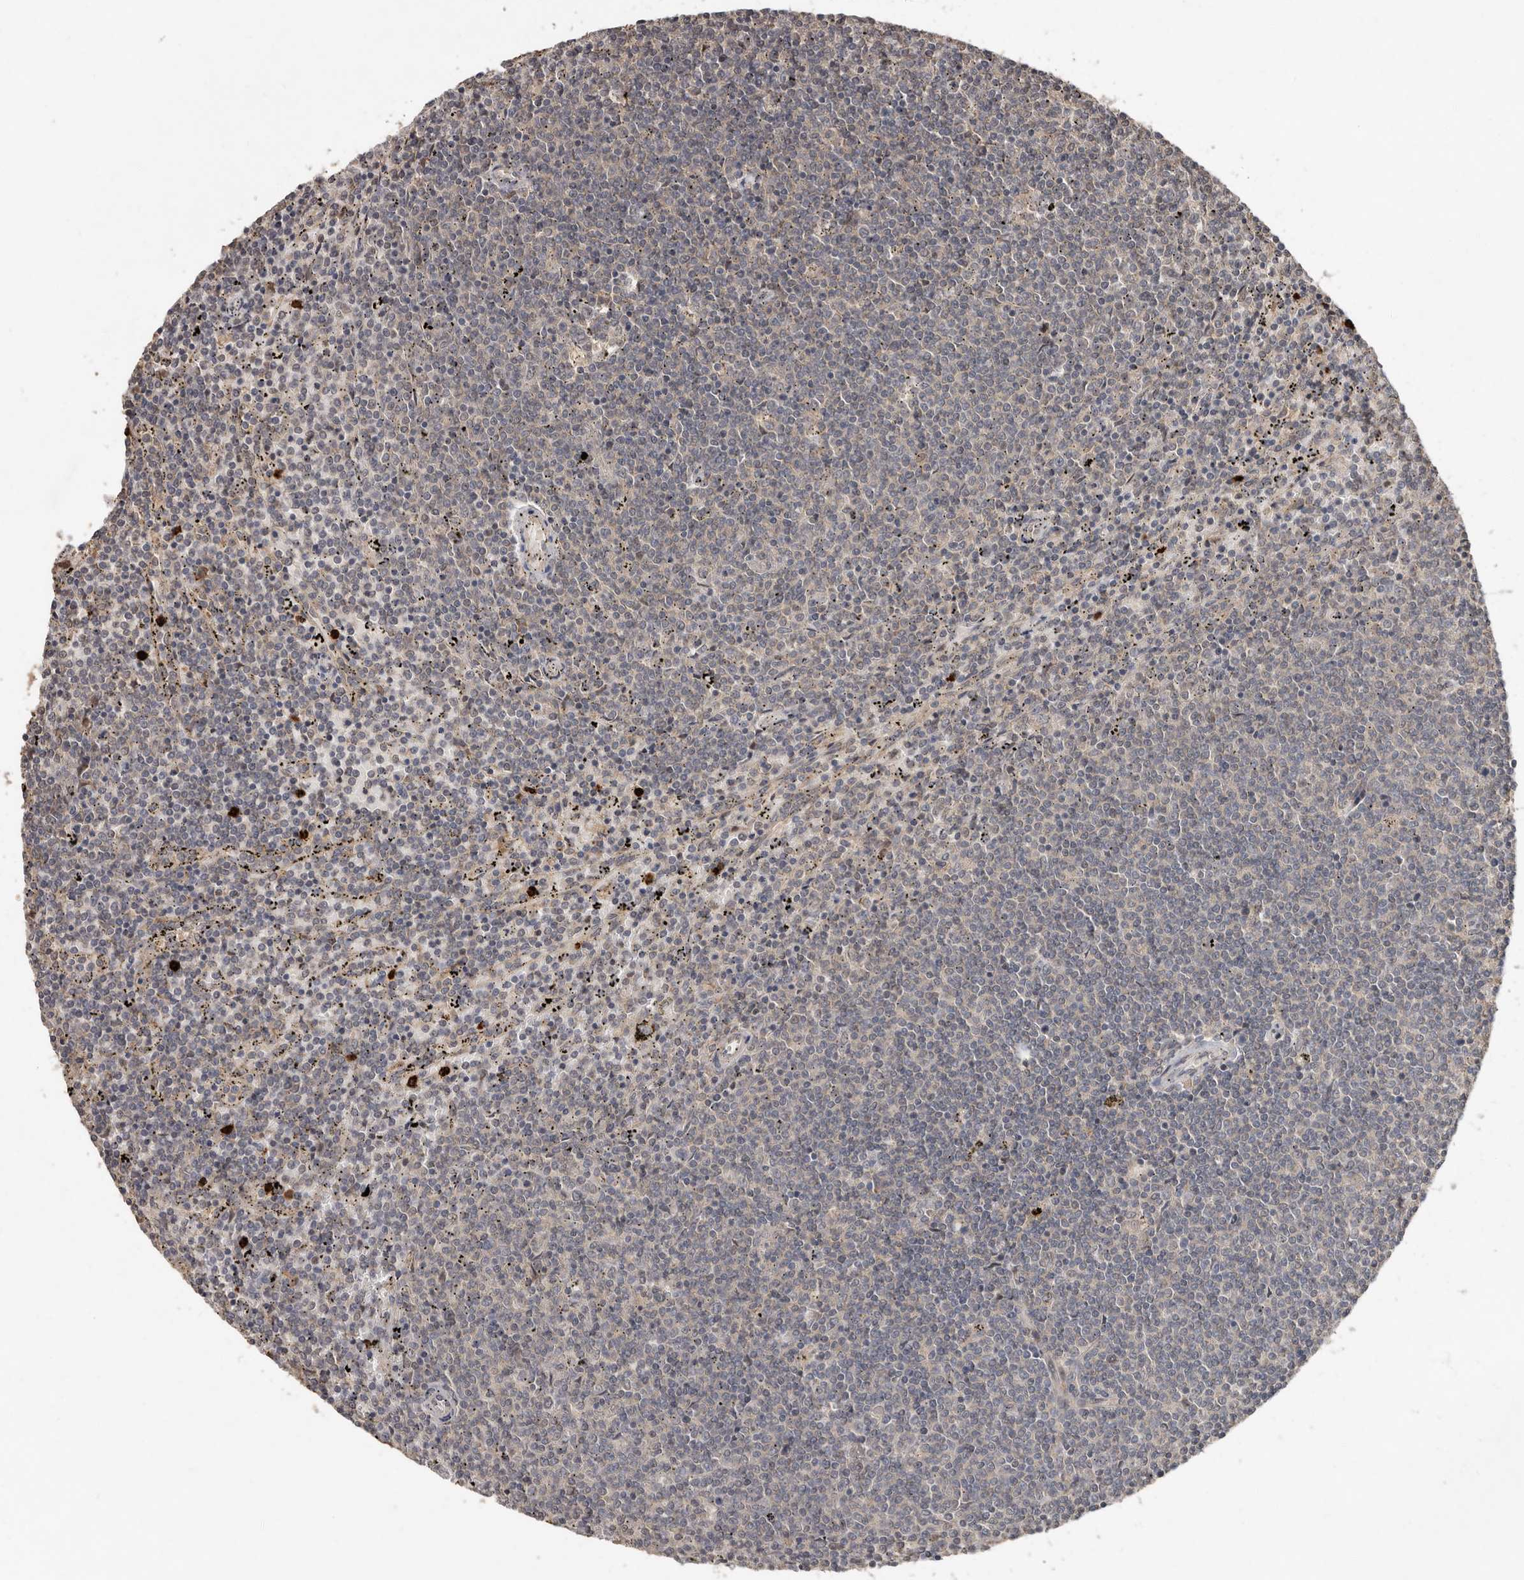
{"staining": {"intensity": "negative", "quantity": "none", "location": "none"}, "tissue": "lymphoma", "cell_type": "Tumor cells", "image_type": "cancer", "snomed": [{"axis": "morphology", "description": "Malignant lymphoma, non-Hodgkin's type, Low grade"}, {"axis": "topography", "description": "Spleen"}], "caption": "An immunohistochemistry (IHC) micrograph of lymphoma is shown. There is no staining in tumor cells of lymphoma.", "gene": "KIF26B", "patient": {"sex": "female", "age": 50}}